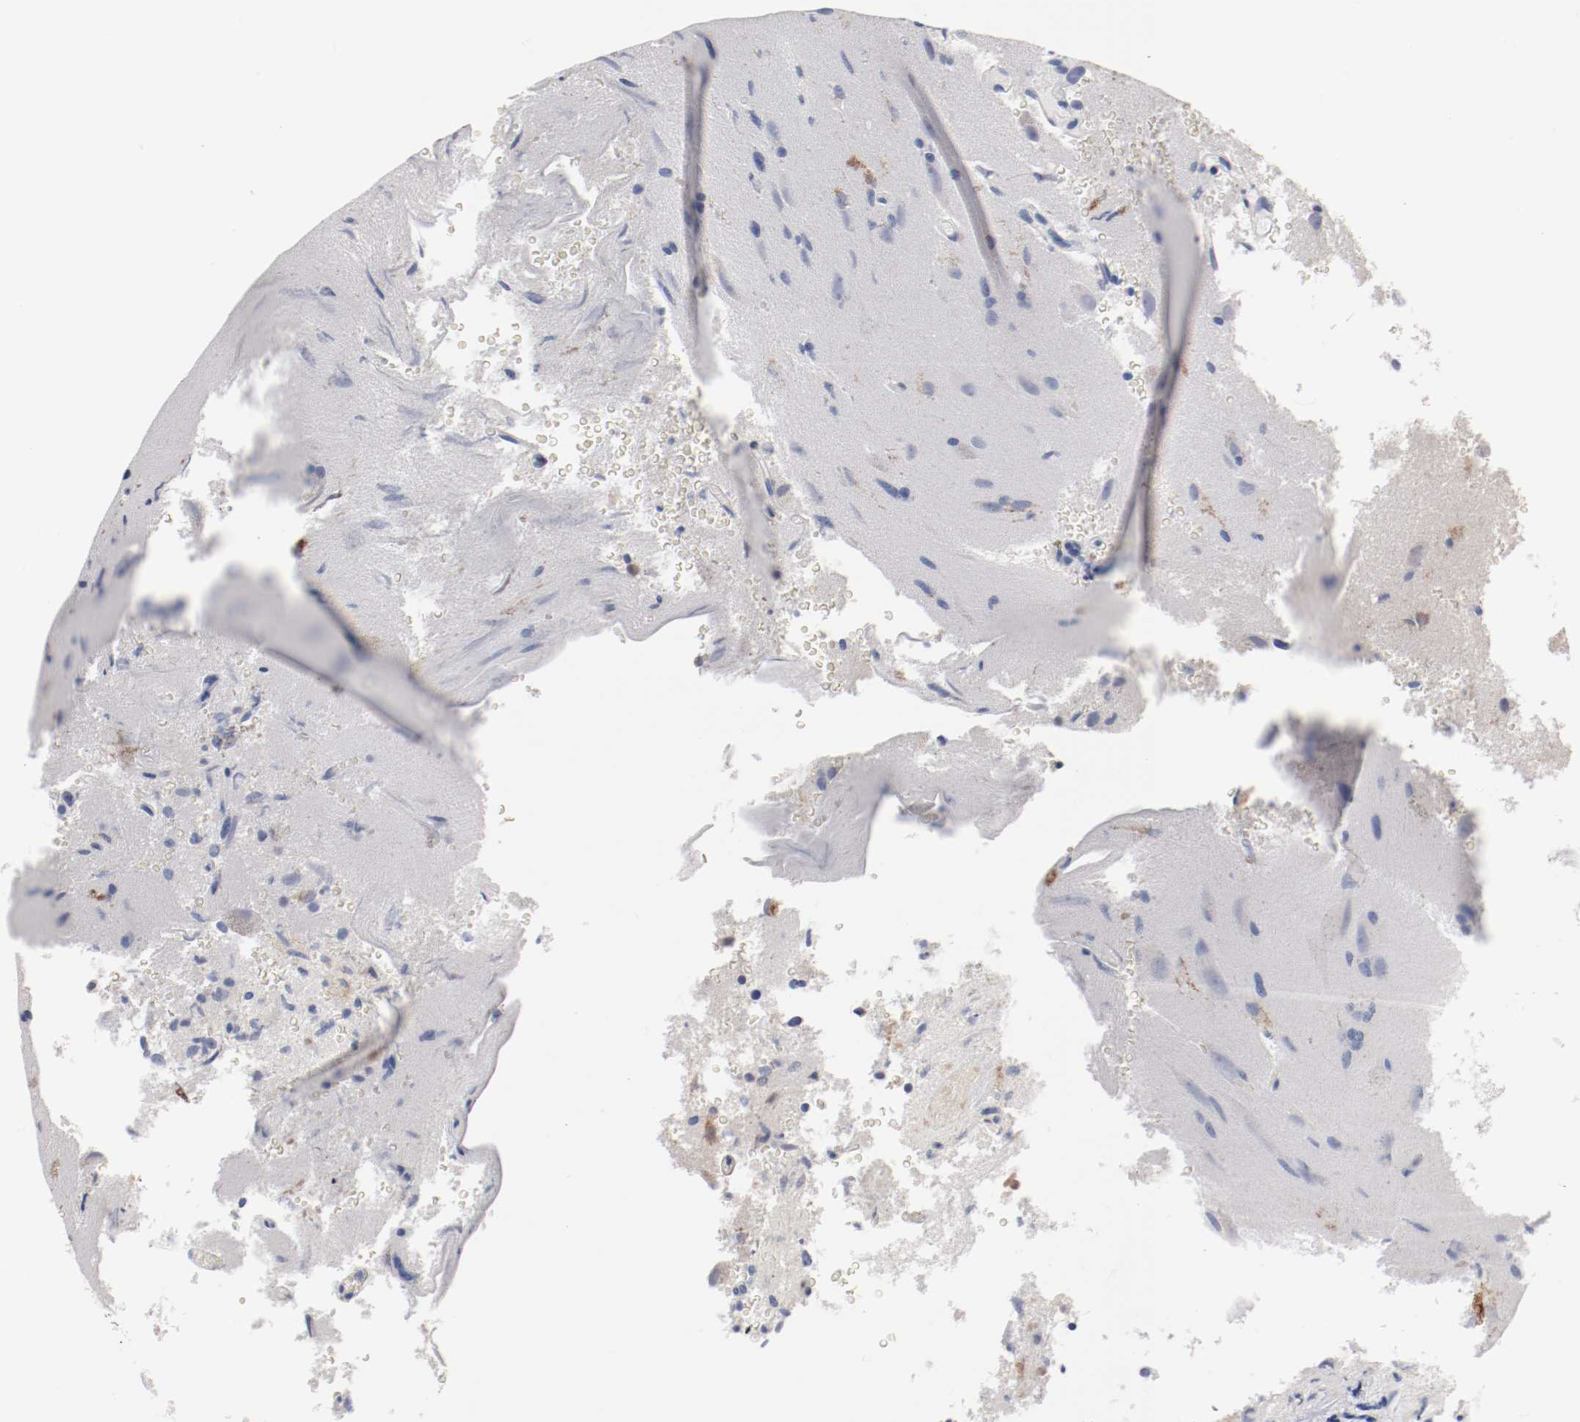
{"staining": {"intensity": "negative", "quantity": "none", "location": "none"}, "tissue": "glioma", "cell_type": "Tumor cells", "image_type": "cancer", "snomed": [{"axis": "morphology", "description": "Normal tissue, NOS"}, {"axis": "morphology", "description": "Glioma, malignant, High grade"}, {"axis": "topography", "description": "Cerebral cortex"}], "caption": "A photomicrograph of human malignant glioma (high-grade) is negative for staining in tumor cells.", "gene": "GPR143", "patient": {"sex": "male", "age": 75}}